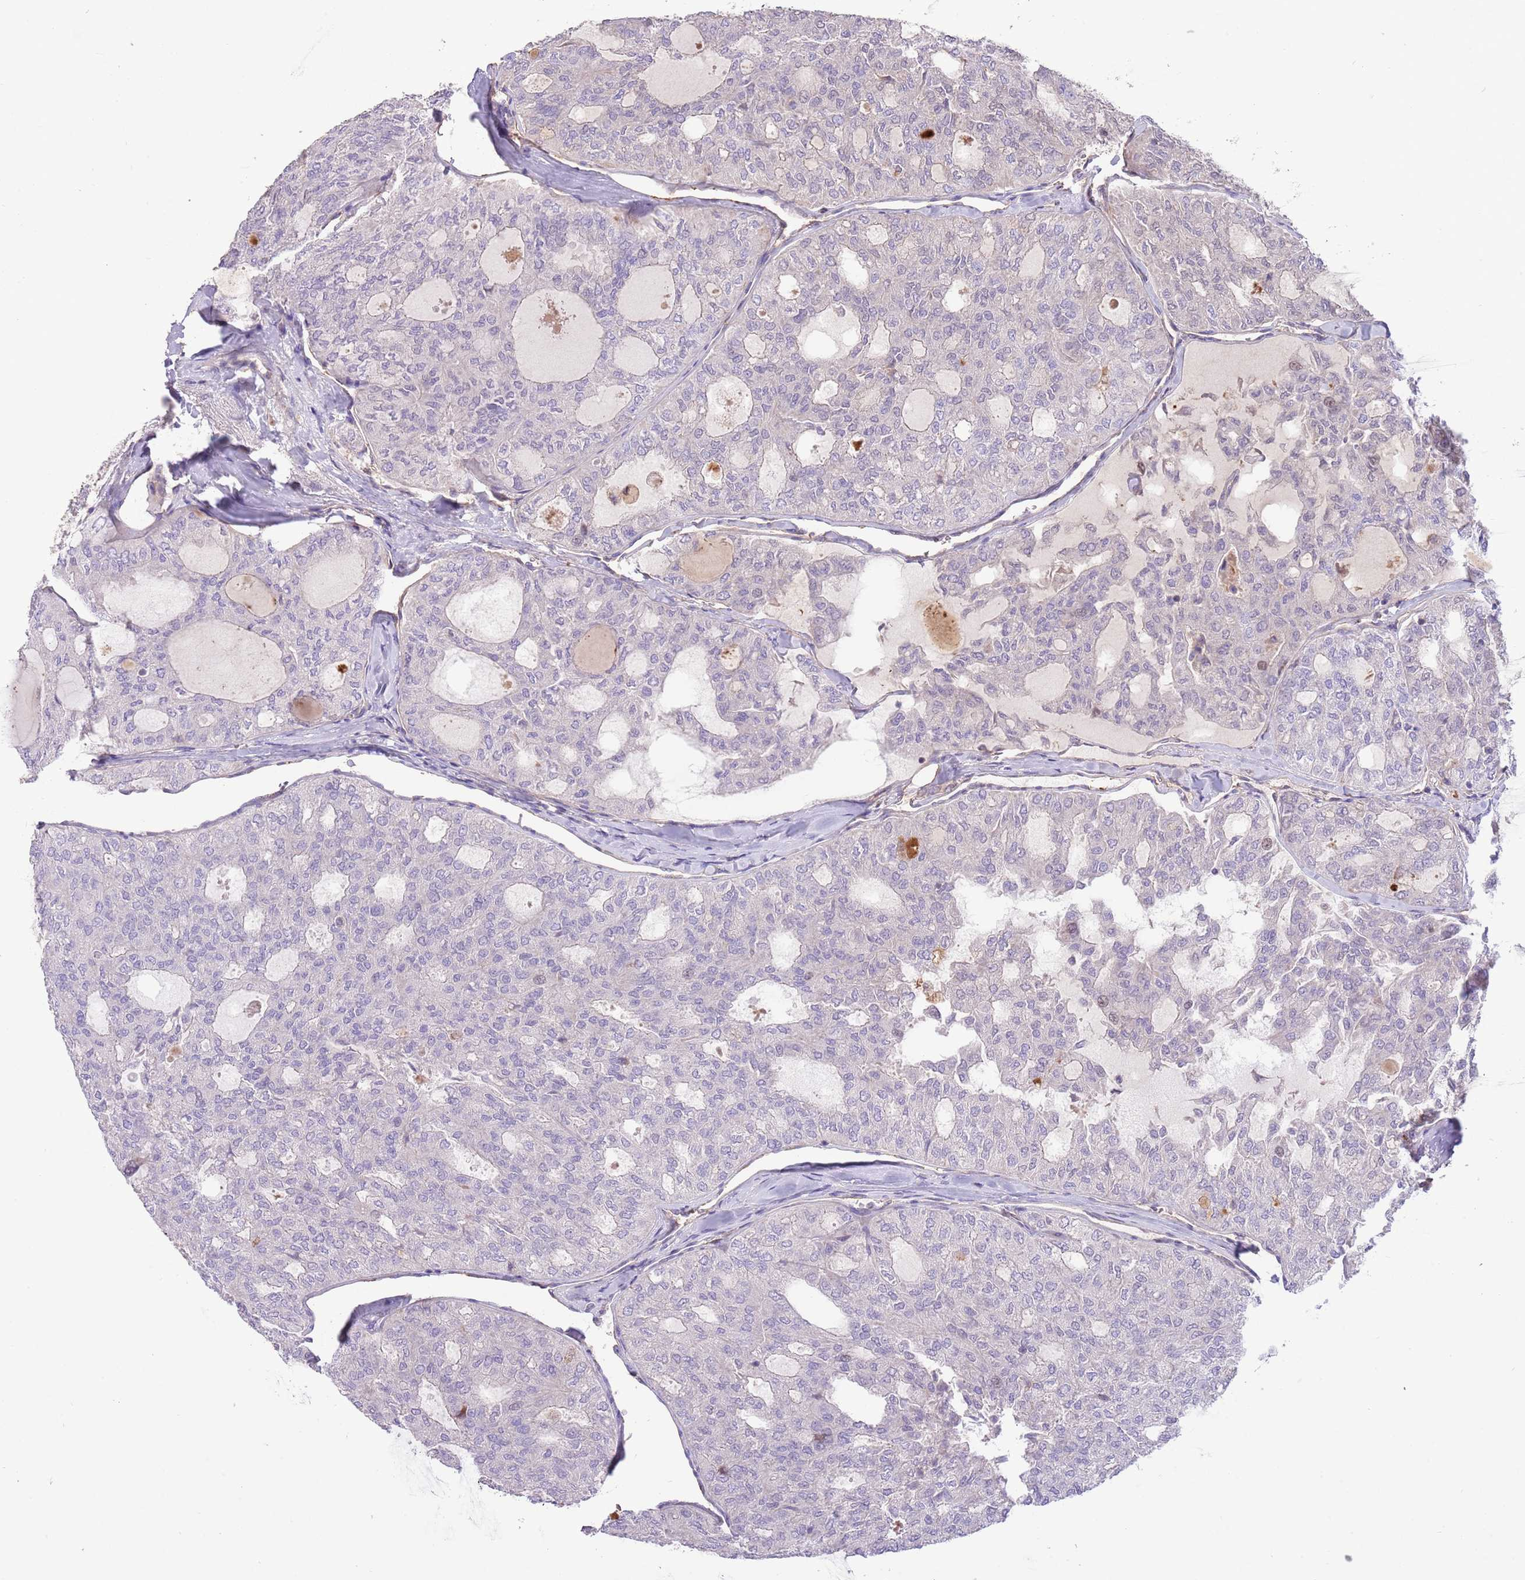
{"staining": {"intensity": "negative", "quantity": "none", "location": "none"}, "tissue": "thyroid cancer", "cell_type": "Tumor cells", "image_type": "cancer", "snomed": [{"axis": "morphology", "description": "Follicular adenoma carcinoma, NOS"}, {"axis": "topography", "description": "Thyroid gland"}], "caption": "The histopathology image demonstrates no significant expression in tumor cells of follicular adenoma carcinoma (thyroid). (Stains: DAB (3,3'-diaminobenzidine) immunohistochemistry with hematoxylin counter stain, Microscopy: brightfield microscopy at high magnification).", "gene": "SFTPA1", "patient": {"sex": "male", "age": 75}}